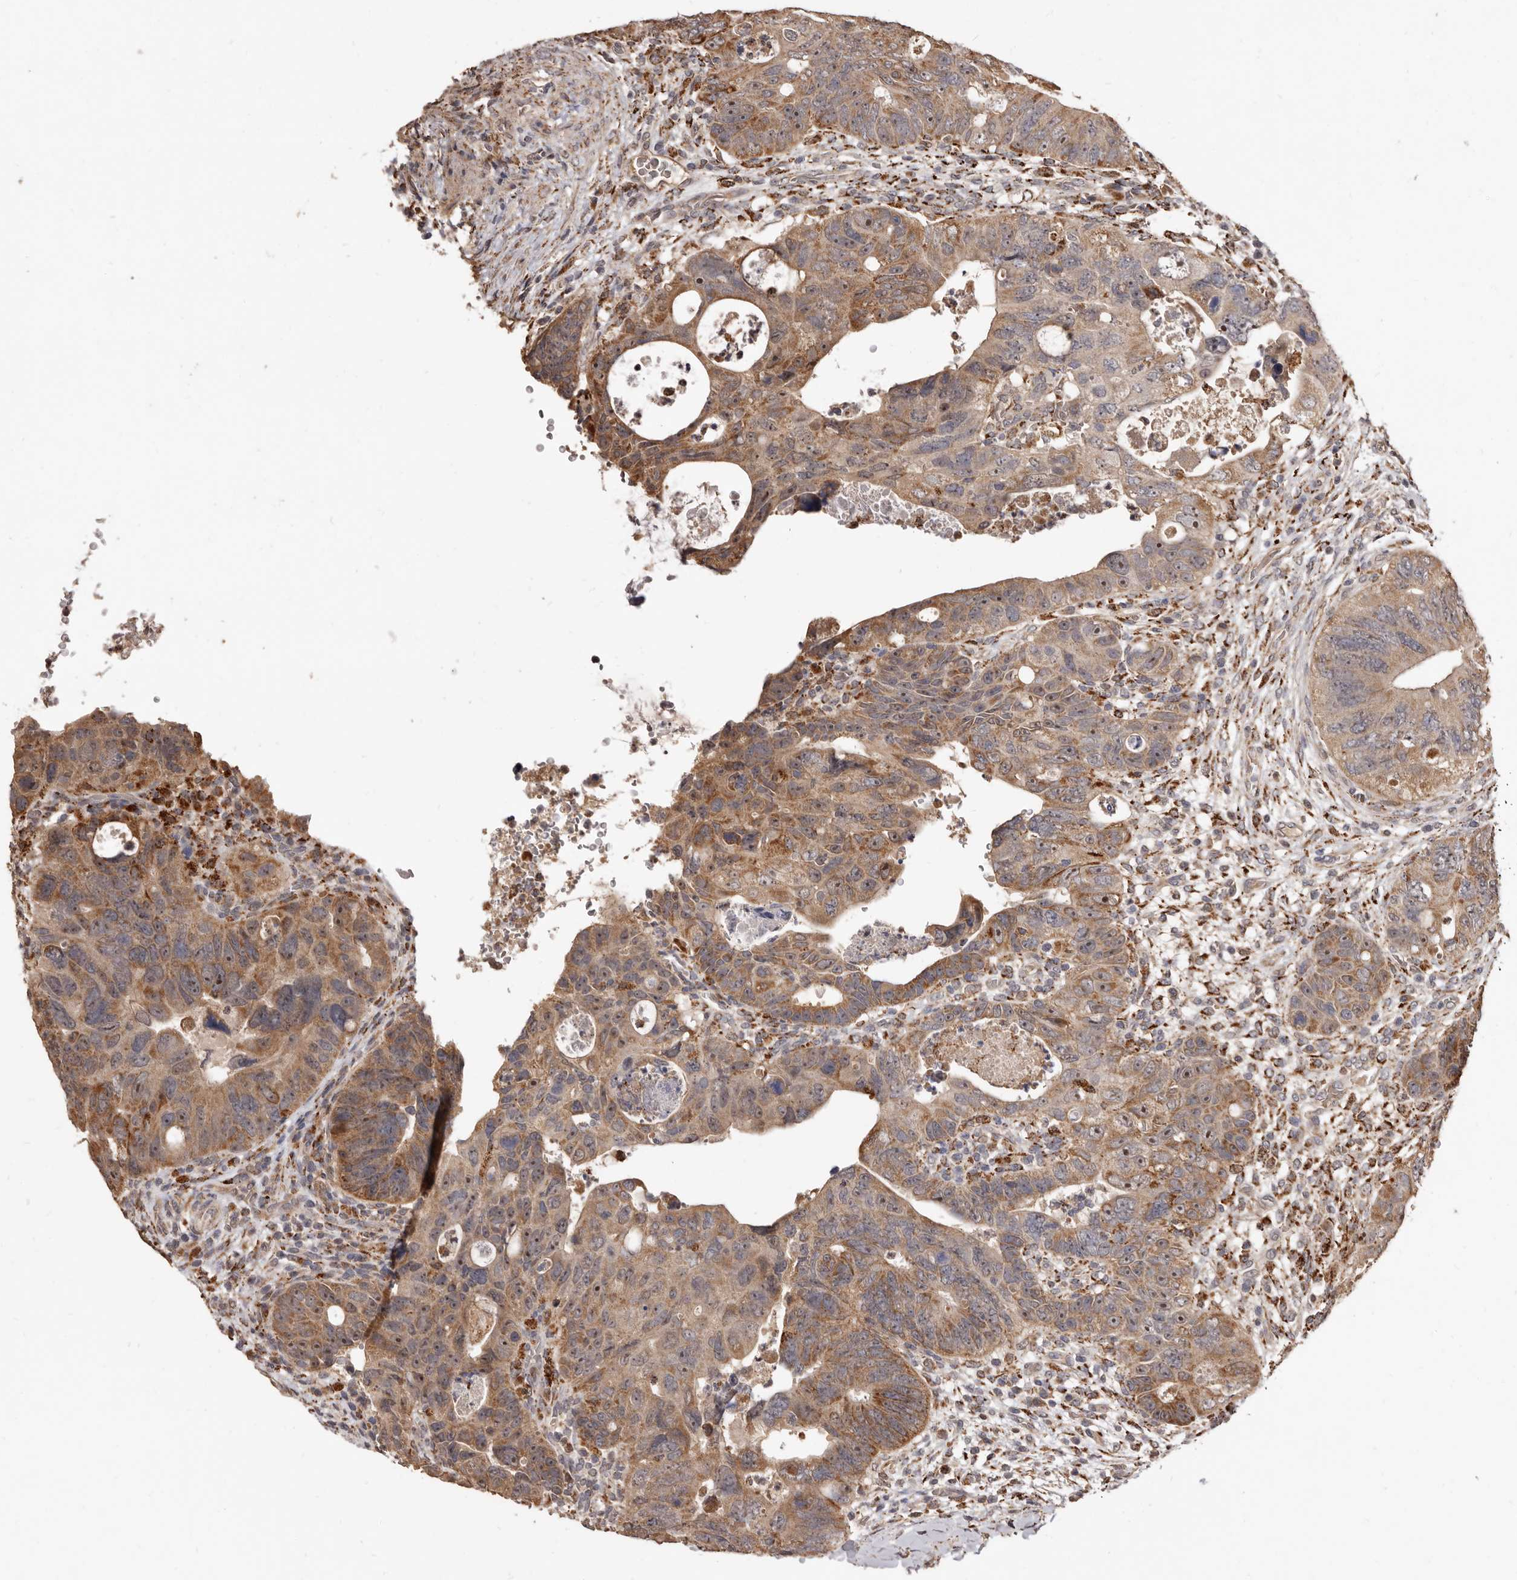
{"staining": {"intensity": "moderate", "quantity": ">75%", "location": "cytoplasmic/membranous"}, "tissue": "colorectal cancer", "cell_type": "Tumor cells", "image_type": "cancer", "snomed": [{"axis": "morphology", "description": "Adenocarcinoma, NOS"}, {"axis": "topography", "description": "Rectum"}], "caption": "A high-resolution micrograph shows immunohistochemistry staining of colorectal cancer, which displays moderate cytoplasmic/membranous expression in about >75% of tumor cells. (DAB (3,3'-diaminobenzidine) IHC with brightfield microscopy, high magnification).", "gene": "AKAP7", "patient": {"sex": "male", "age": 59}}